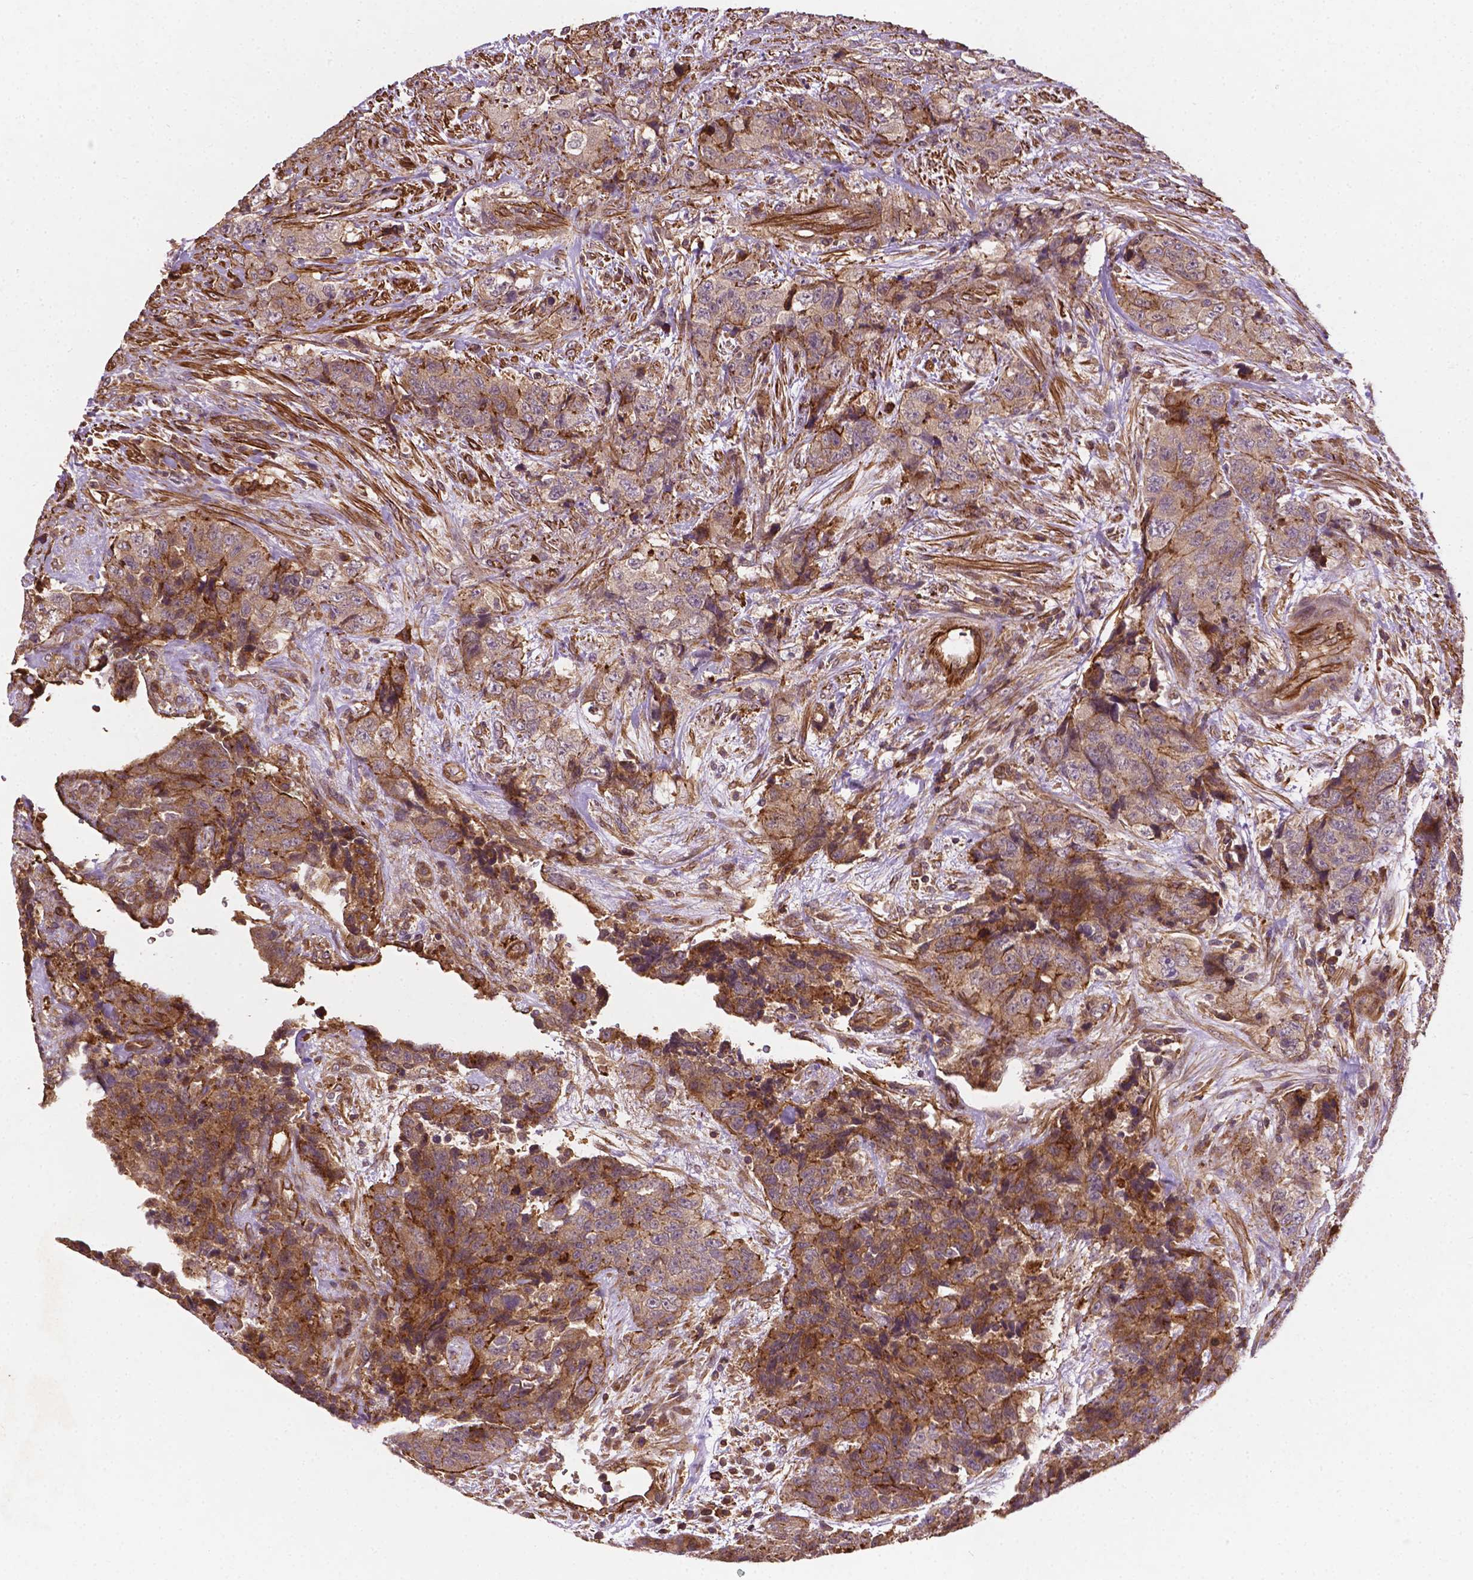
{"staining": {"intensity": "moderate", "quantity": ">75%", "location": "cytoplasmic/membranous"}, "tissue": "urothelial cancer", "cell_type": "Tumor cells", "image_type": "cancer", "snomed": [{"axis": "morphology", "description": "Urothelial carcinoma, High grade"}, {"axis": "topography", "description": "Urinary bladder"}], "caption": "Urothelial carcinoma (high-grade) tissue shows moderate cytoplasmic/membranous positivity in about >75% of tumor cells, visualized by immunohistochemistry.", "gene": "ZMYND19", "patient": {"sex": "female", "age": 78}}